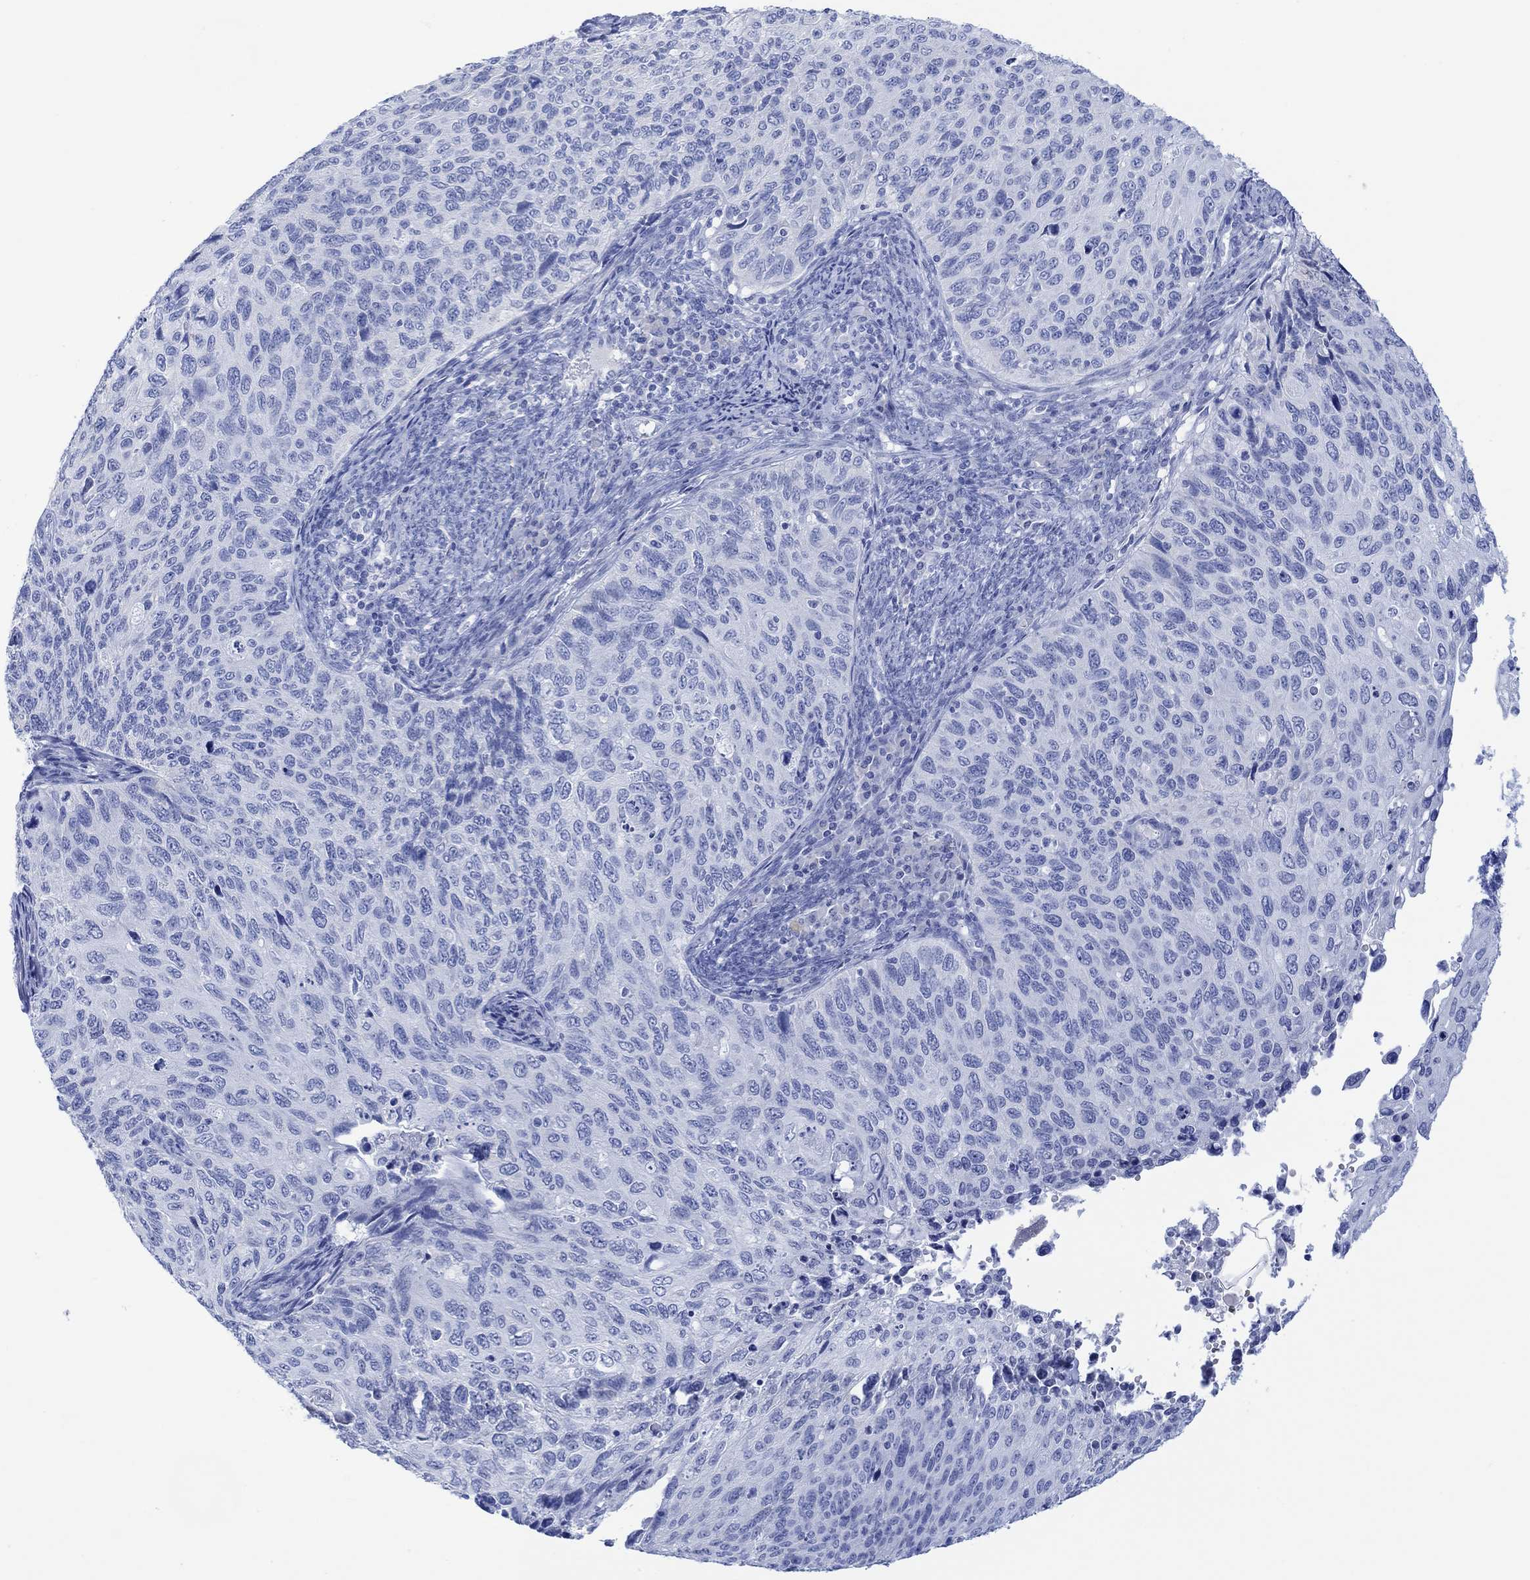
{"staining": {"intensity": "negative", "quantity": "none", "location": "none"}, "tissue": "cervical cancer", "cell_type": "Tumor cells", "image_type": "cancer", "snomed": [{"axis": "morphology", "description": "Squamous cell carcinoma, NOS"}, {"axis": "topography", "description": "Cervix"}], "caption": "IHC of squamous cell carcinoma (cervical) reveals no staining in tumor cells.", "gene": "CALCA", "patient": {"sex": "female", "age": 70}}